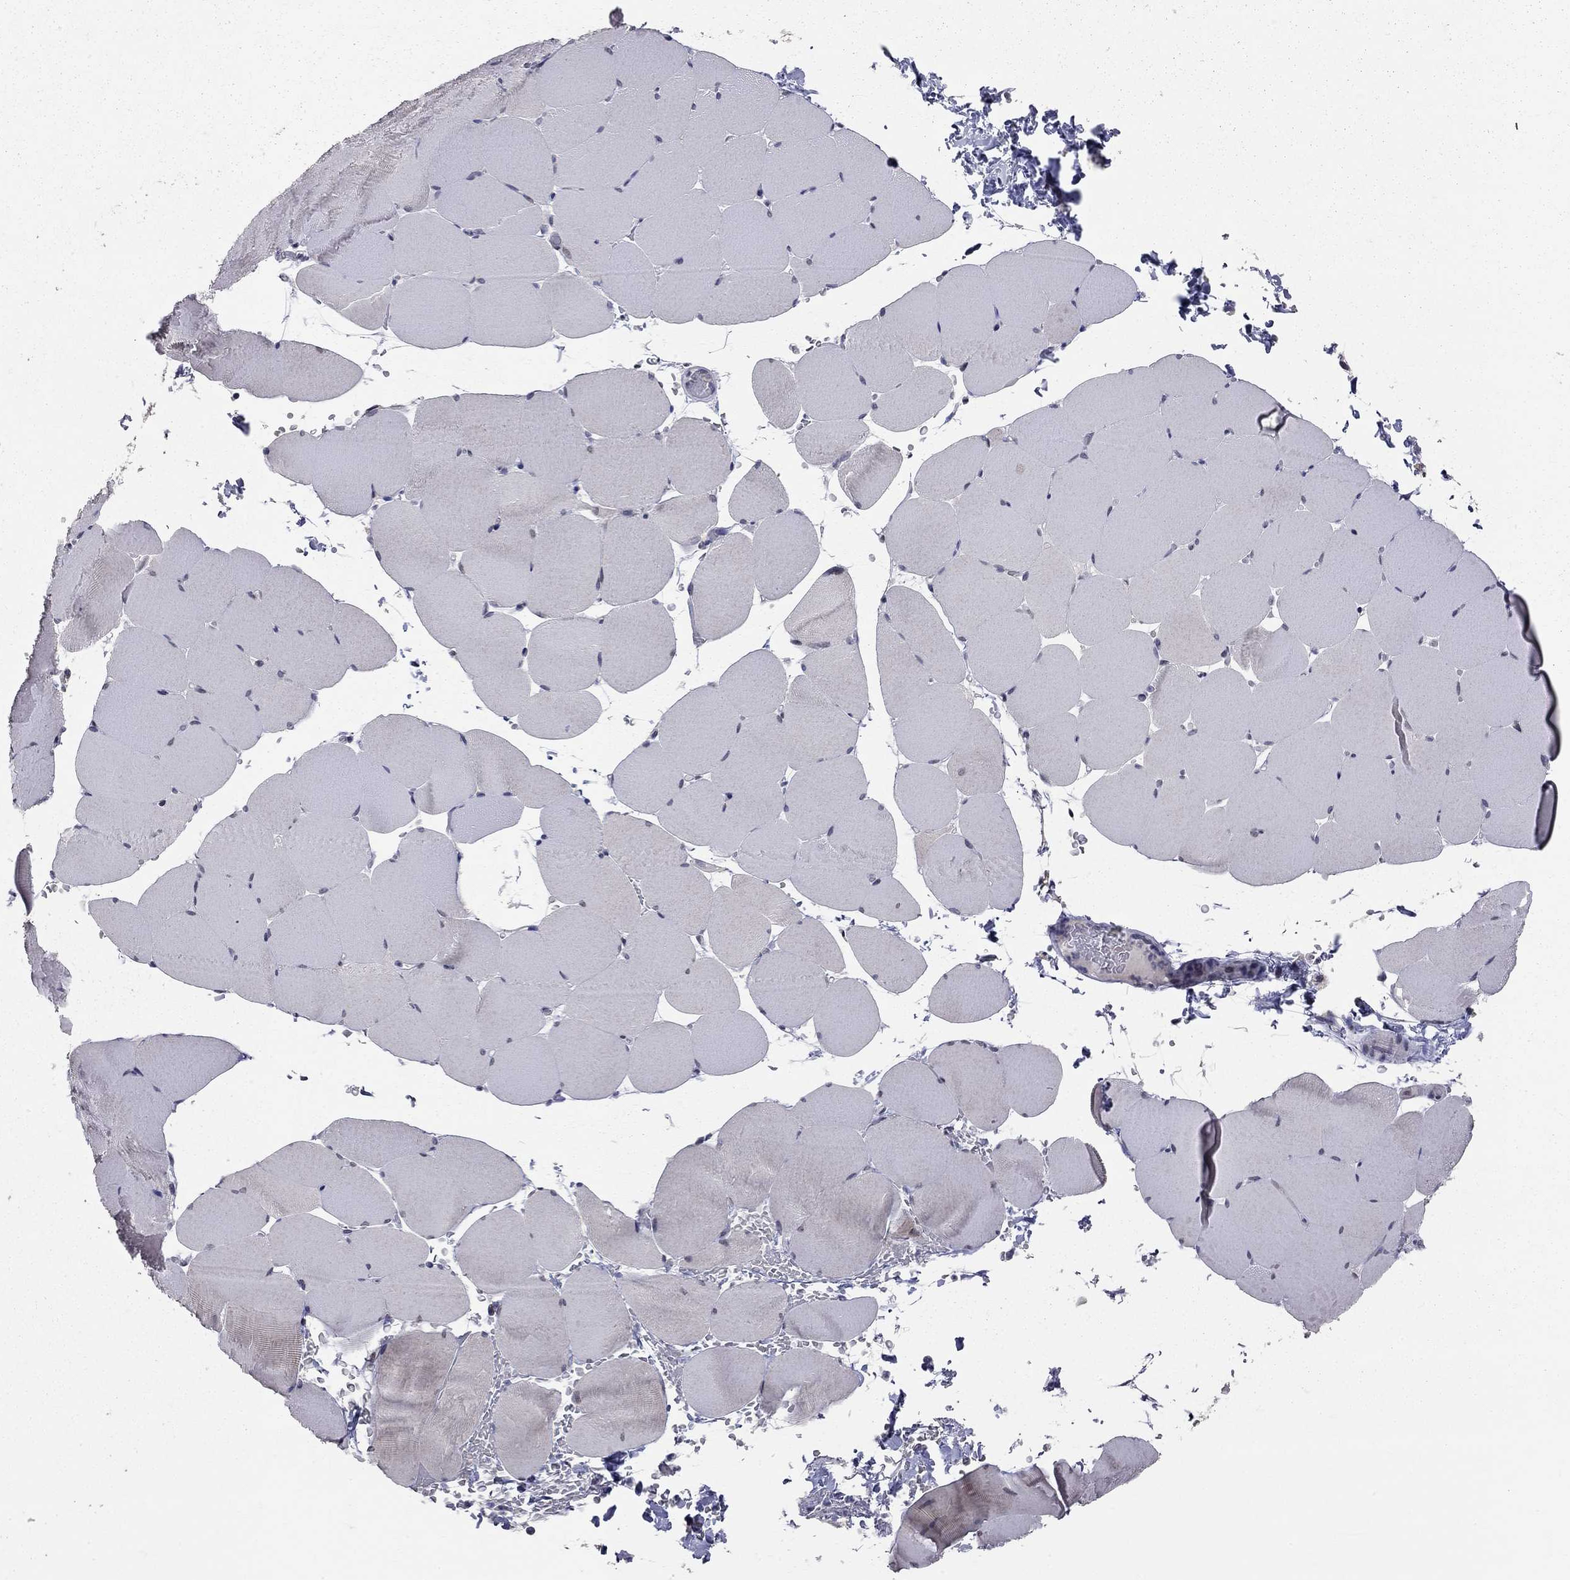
{"staining": {"intensity": "negative", "quantity": "none", "location": "none"}, "tissue": "skeletal muscle", "cell_type": "Myocytes", "image_type": "normal", "snomed": [{"axis": "morphology", "description": "Normal tissue, NOS"}, {"axis": "topography", "description": "Skeletal muscle"}], "caption": "Micrograph shows no significant protein expression in myocytes of benign skeletal muscle. Brightfield microscopy of immunohistochemistry stained with DAB (brown) and hematoxylin (blue), captured at high magnification.", "gene": "HDAC3", "patient": {"sex": "female", "age": 37}}